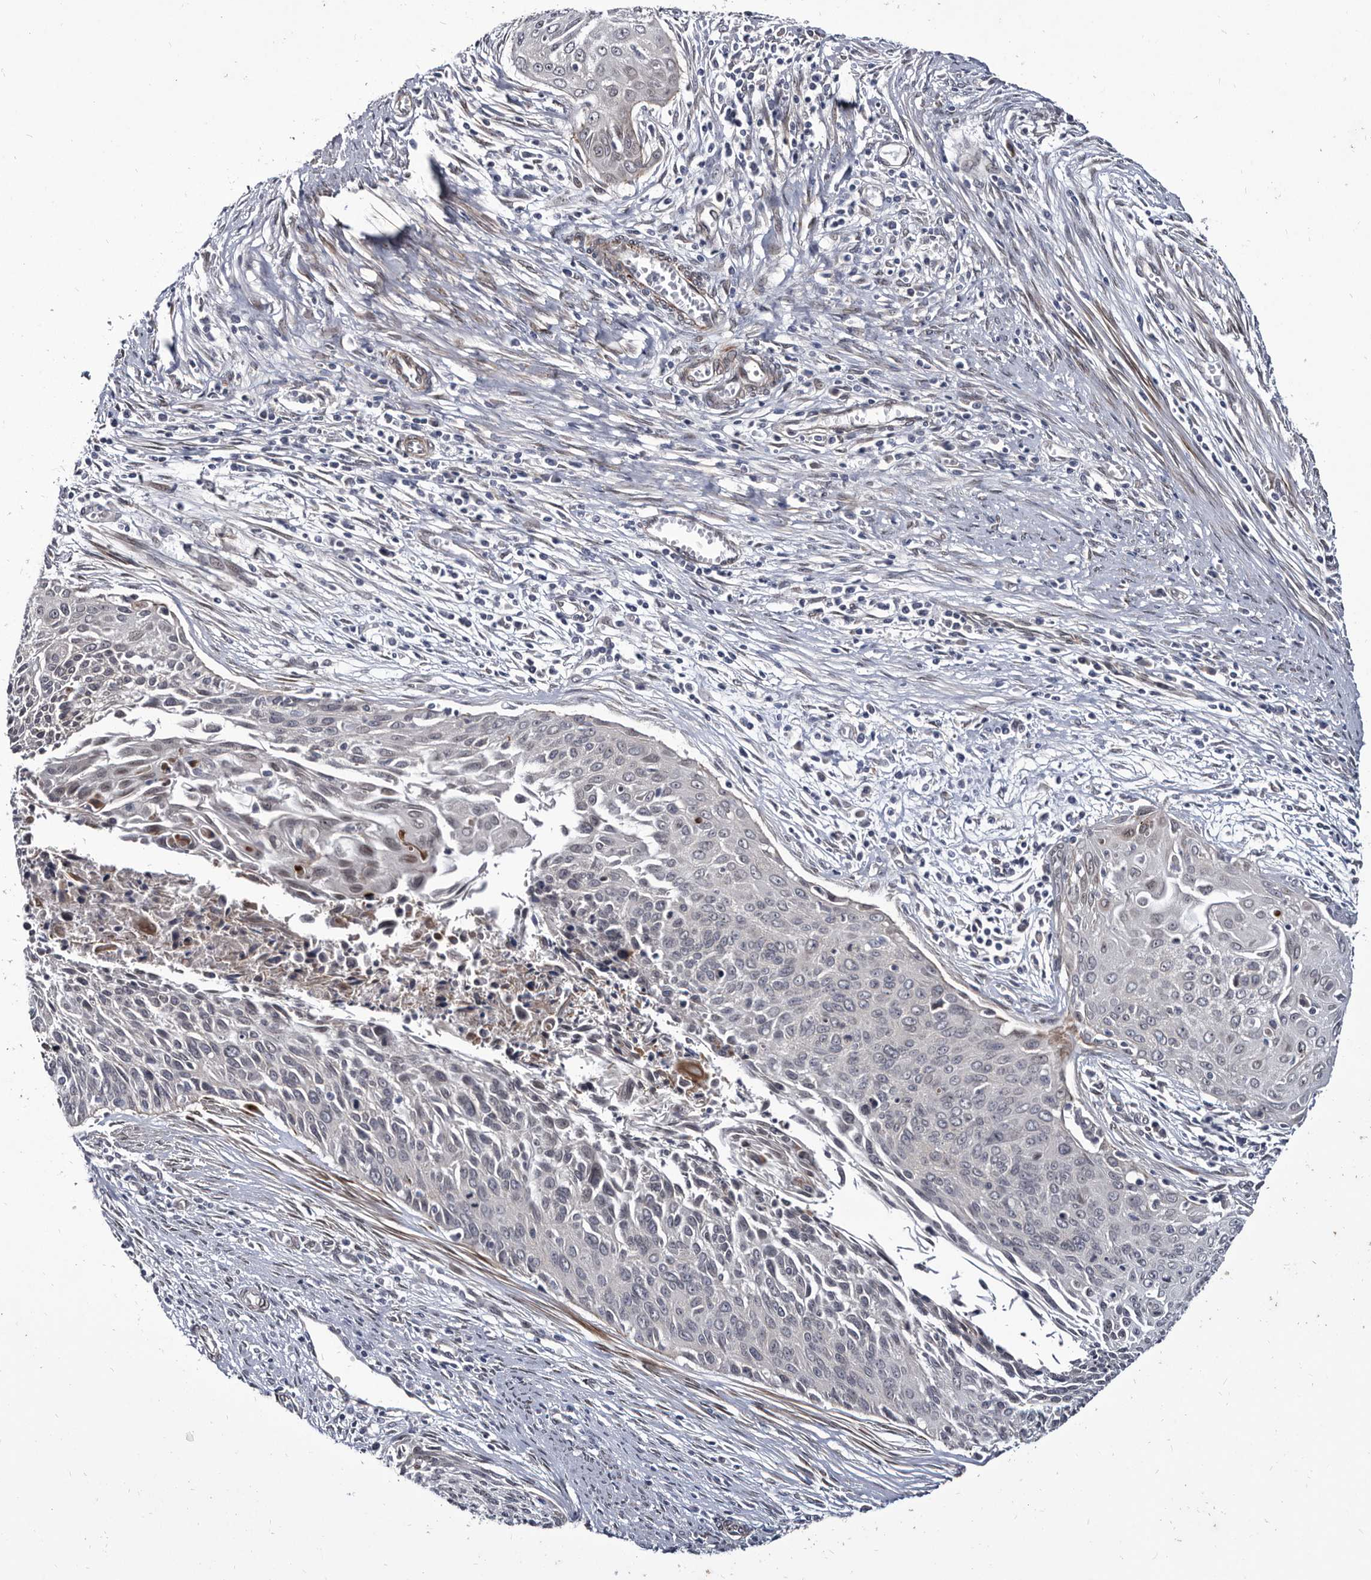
{"staining": {"intensity": "negative", "quantity": "none", "location": "none"}, "tissue": "cervical cancer", "cell_type": "Tumor cells", "image_type": "cancer", "snomed": [{"axis": "morphology", "description": "Squamous cell carcinoma, NOS"}, {"axis": "topography", "description": "Cervix"}], "caption": "Immunohistochemistry (IHC) image of cervical cancer stained for a protein (brown), which displays no expression in tumor cells.", "gene": "PROM1", "patient": {"sex": "female", "age": 55}}